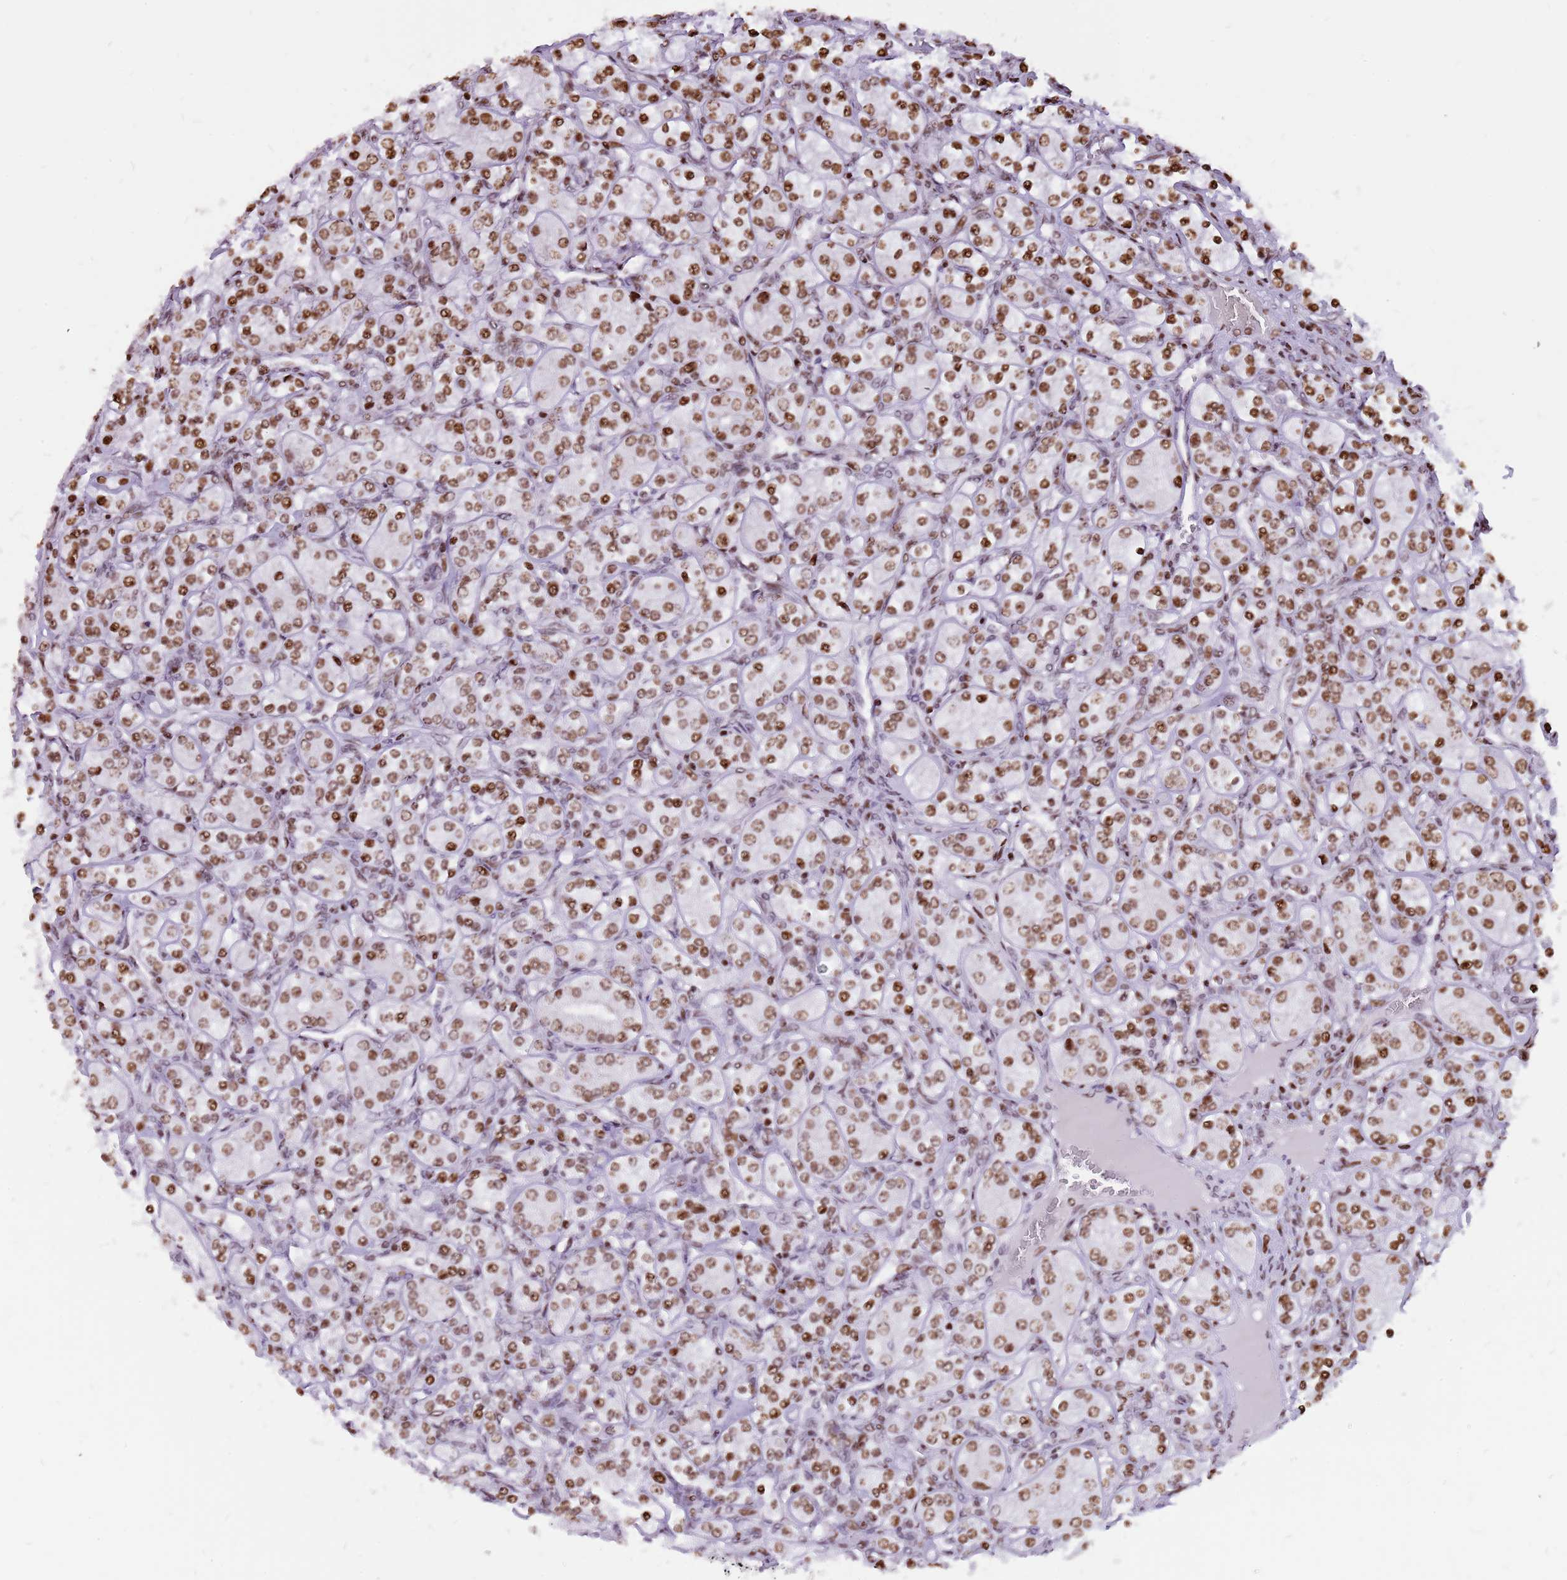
{"staining": {"intensity": "moderate", "quantity": ">75%", "location": "nuclear"}, "tissue": "renal cancer", "cell_type": "Tumor cells", "image_type": "cancer", "snomed": [{"axis": "morphology", "description": "Adenocarcinoma, NOS"}, {"axis": "topography", "description": "Kidney"}], "caption": "Tumor cells display medium levels of moderate nuclear positivity in about >75% of cells in human renal cancer.", "gene": "WASHC4", "patient": {"sex": "male", "age": 77}}